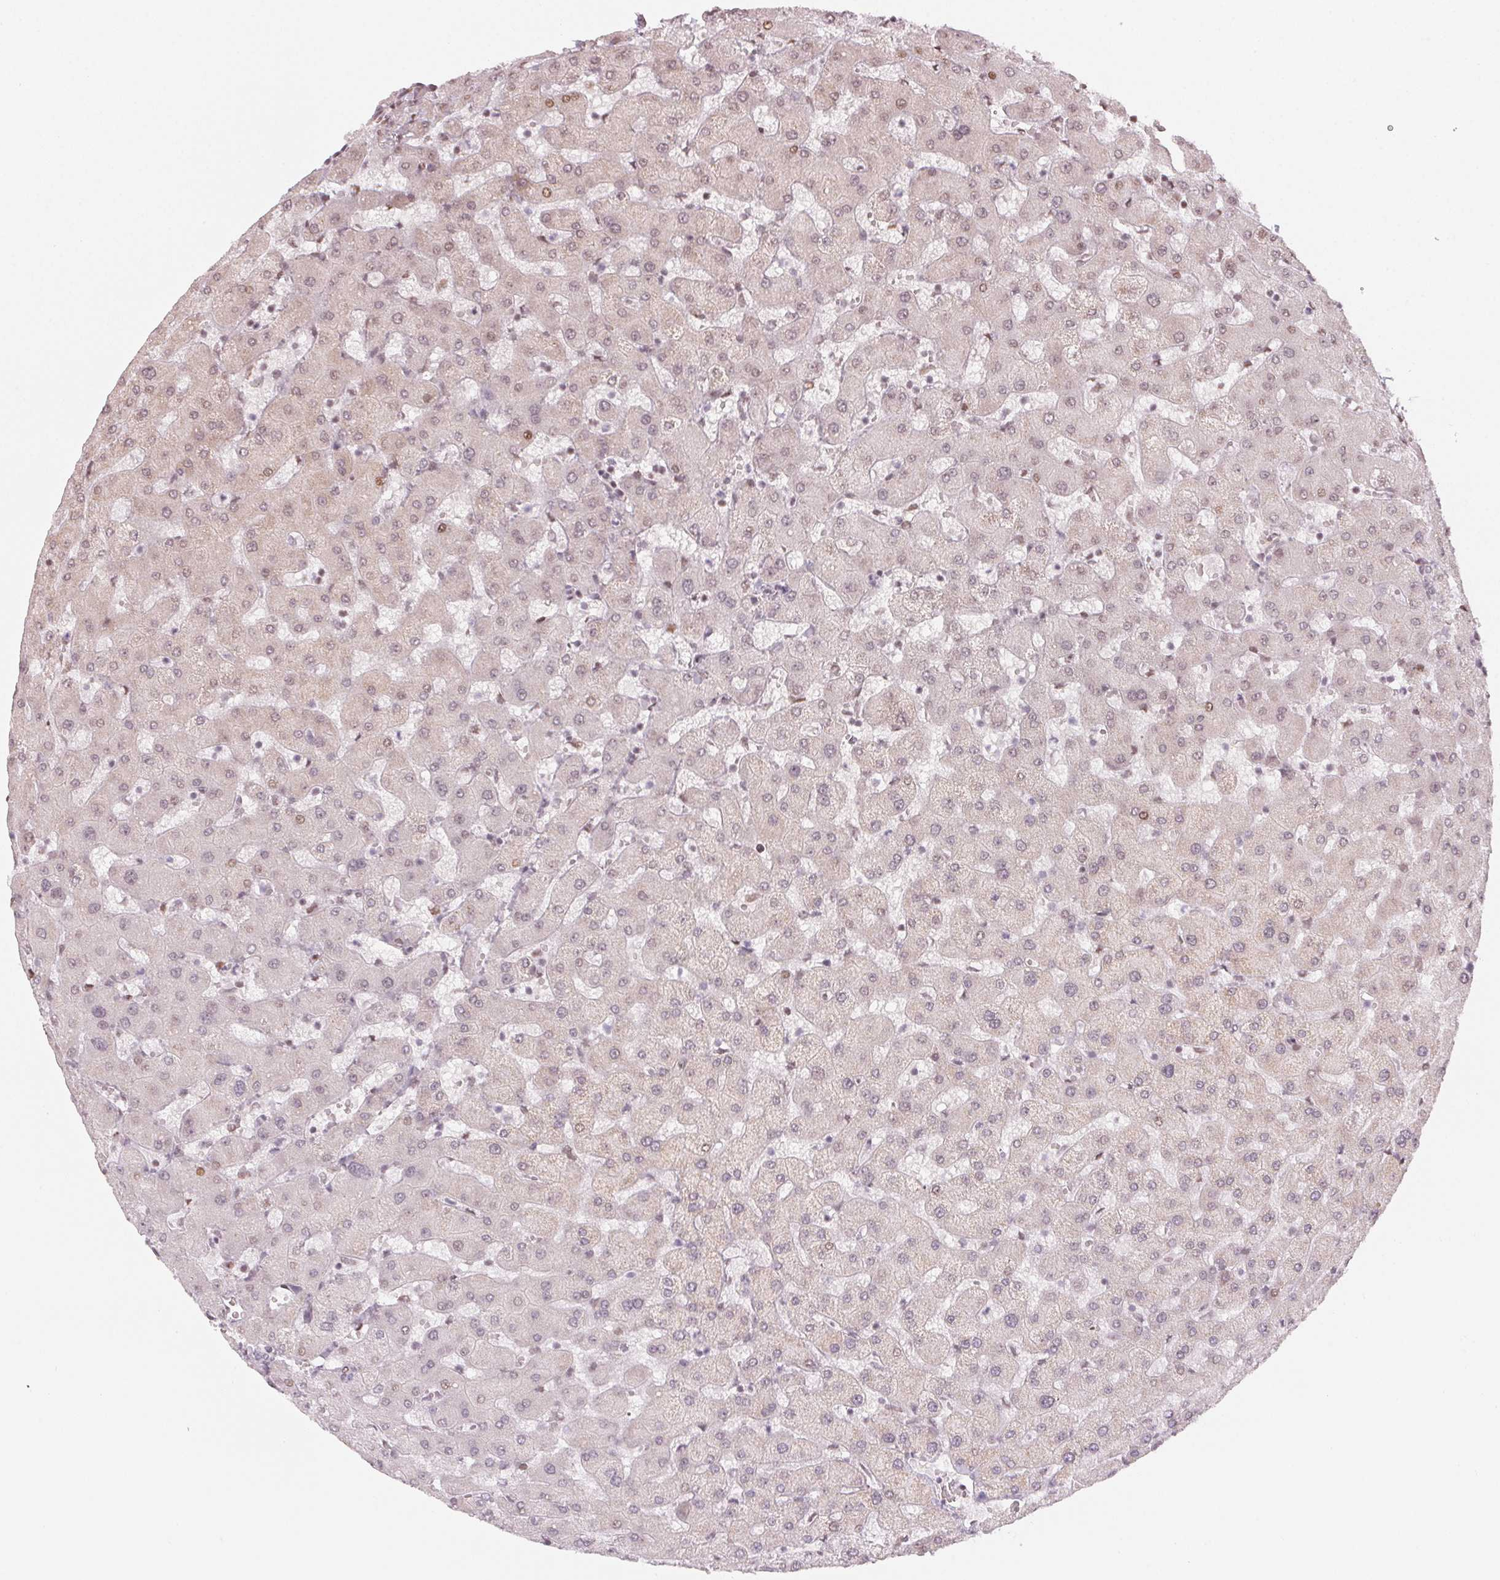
{"staining": {"intensity": "negative", "quantity": "none", "location": "none"}, "tissue": "liver", "cell_type": "Cholangiocytes", "image_type": "normal", "snomed": [{"axis": "morphology", "description": "Normal tissue, NOS"}, {"axis": "topography", "description": "Liver"}], "caption": "Immunohistochemistry histopathology image of normal liver: liver stained with DAB (3,3'-diaminobenzidine) reveals no significant protein expression in cholangiocytes.", "gene": "KAT6A", "patient": {"sex": "female", "age": 63}}